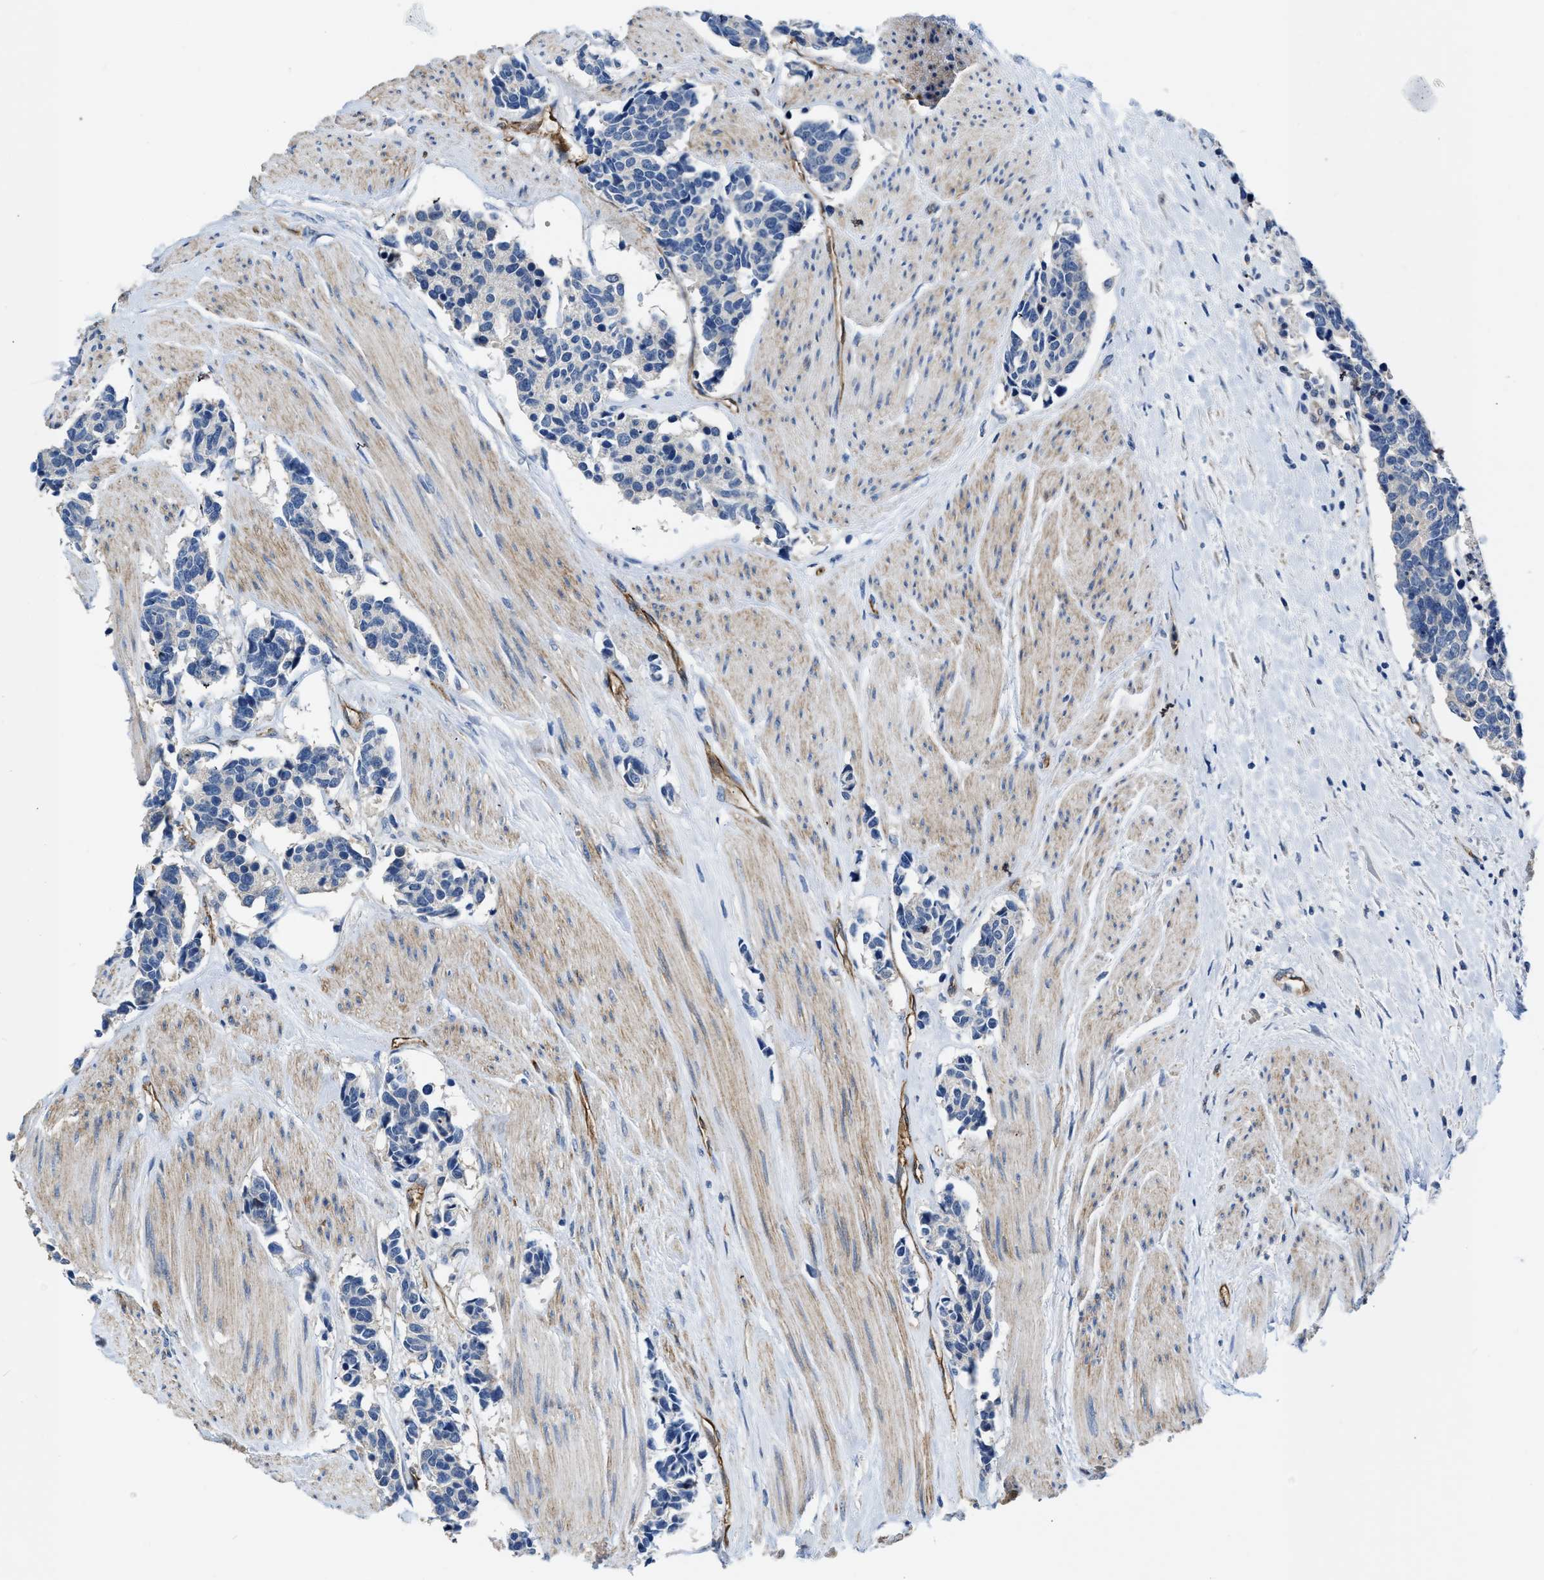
{"staining": {"intensity": "negative", "quantity": "none", "location": "none"}, "tissue": "carcinoid", "cell_type": "Tumor cells", "image_type": "cancer", "snomed": [{"axis": "morphology", "description": "Carcinoma, NOS"}, {"axis": "morphology", "description": "Carcinoid, malignant, NOS"}, {"axis": "topography", "description": "Urinary bladder"}], "caption": "Immunohistochemistry micrograph of carcinoid stained for a protein (brown), which exhibits no positivity in tumor cells. Brightfield microscopy of immunohistochemistry stained with DAB (brown) and hematoxylin (blue), captured at high magnification.", "gene": "C22orf42", "patient": {"sex": "male", "age": 57}}